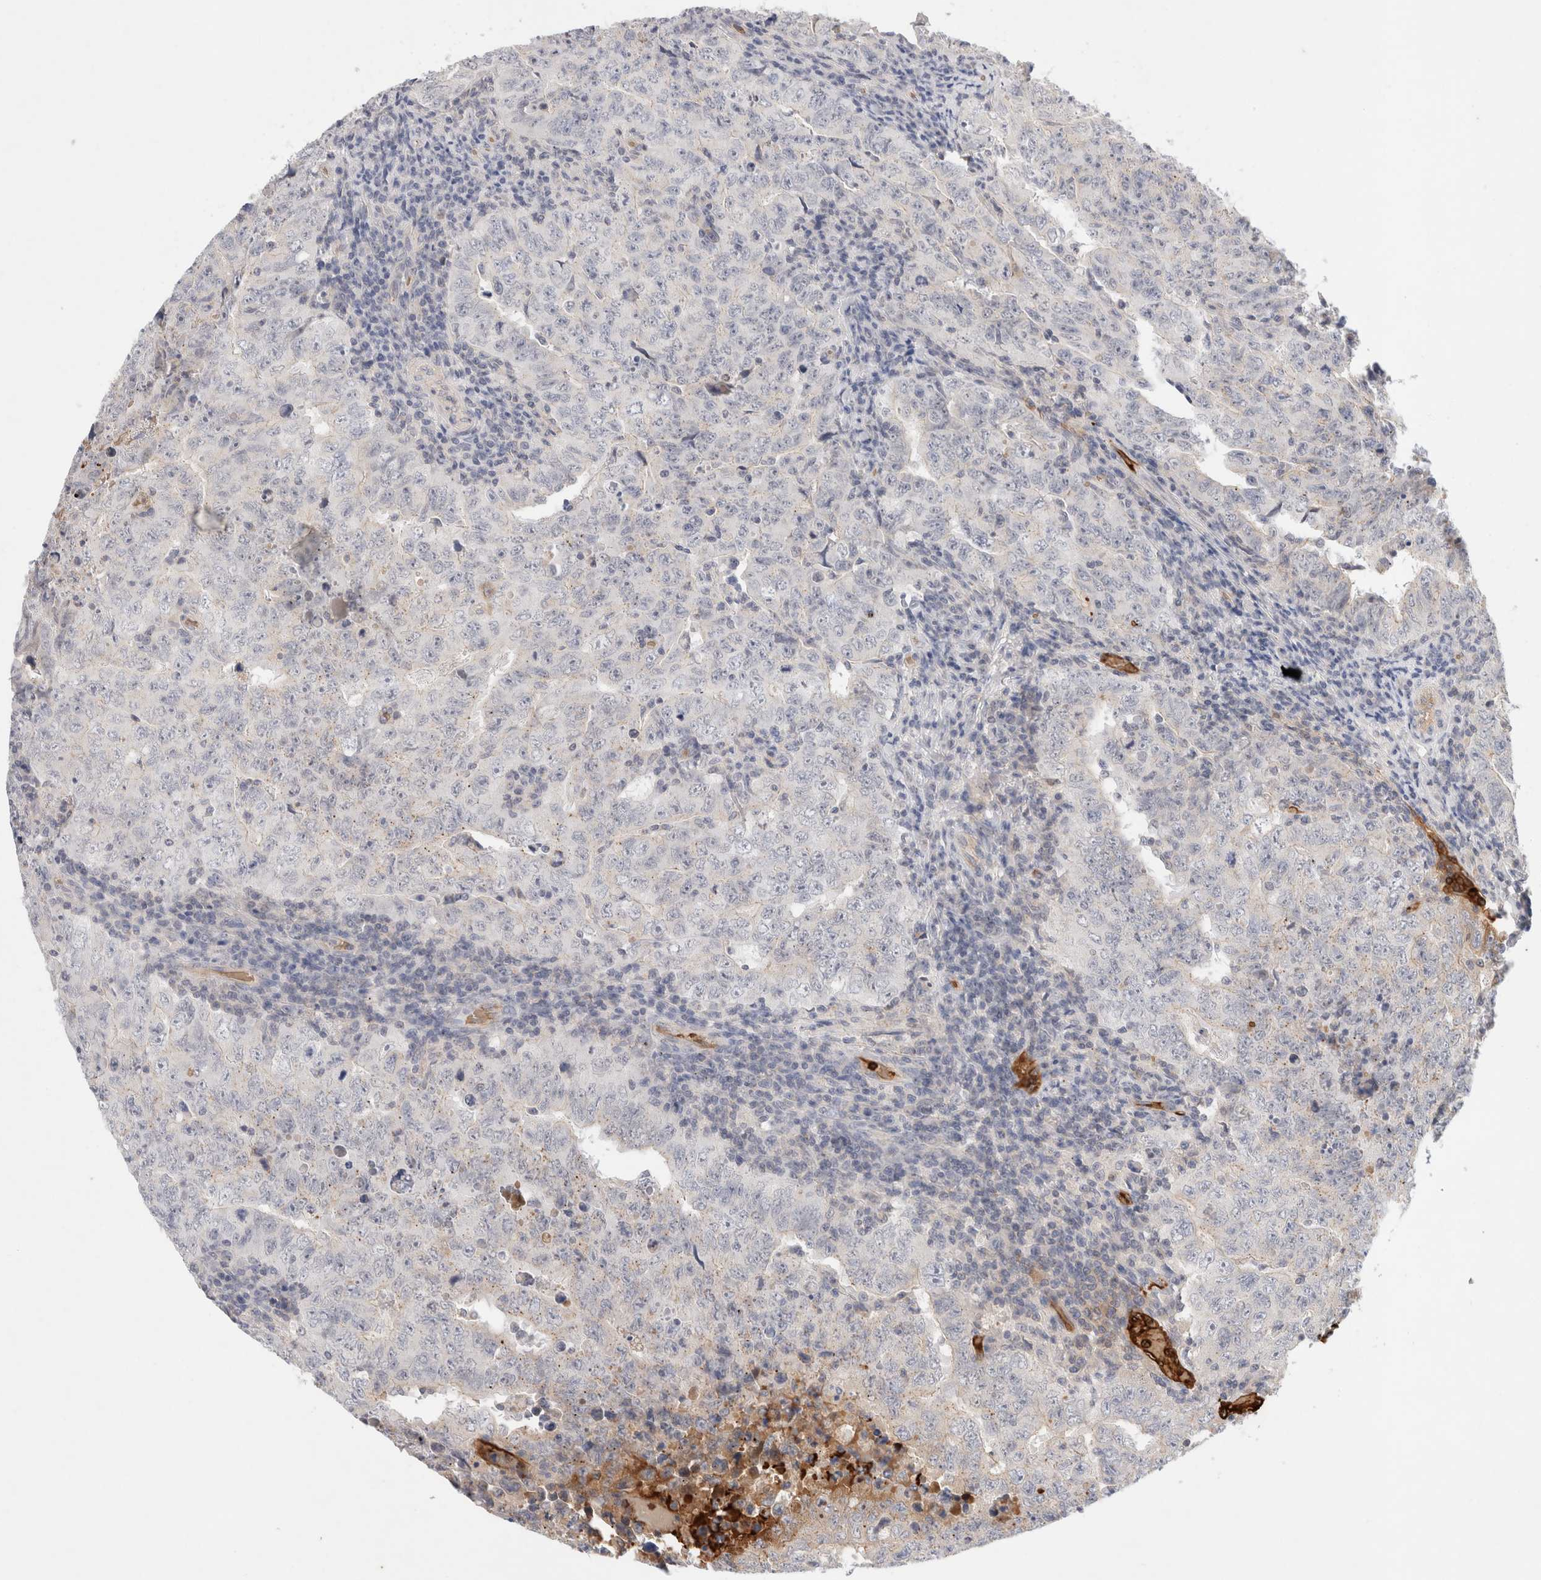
{"staining": {"intensity": "moderate", "quantity": "<25%", "location": "cytoplasmic/membranous"}, "tissue": "testis cancer", "cell_type": "Tumor cells", "image_type": "cancer", "snomed": [{"axis": "morphology", "description": "Carcinoma, Embryonal, NOS"}, {"axis": "topography", "description": "Testis"}], "caption": "Tumor cells reveal low levels of moderate cytoplasmic/membranous staining in approximately <25% of cells in human testis cancer (embryonal carcinoma).", "gene": "MST1", "patient": {"sex": "male", "age": 26}}